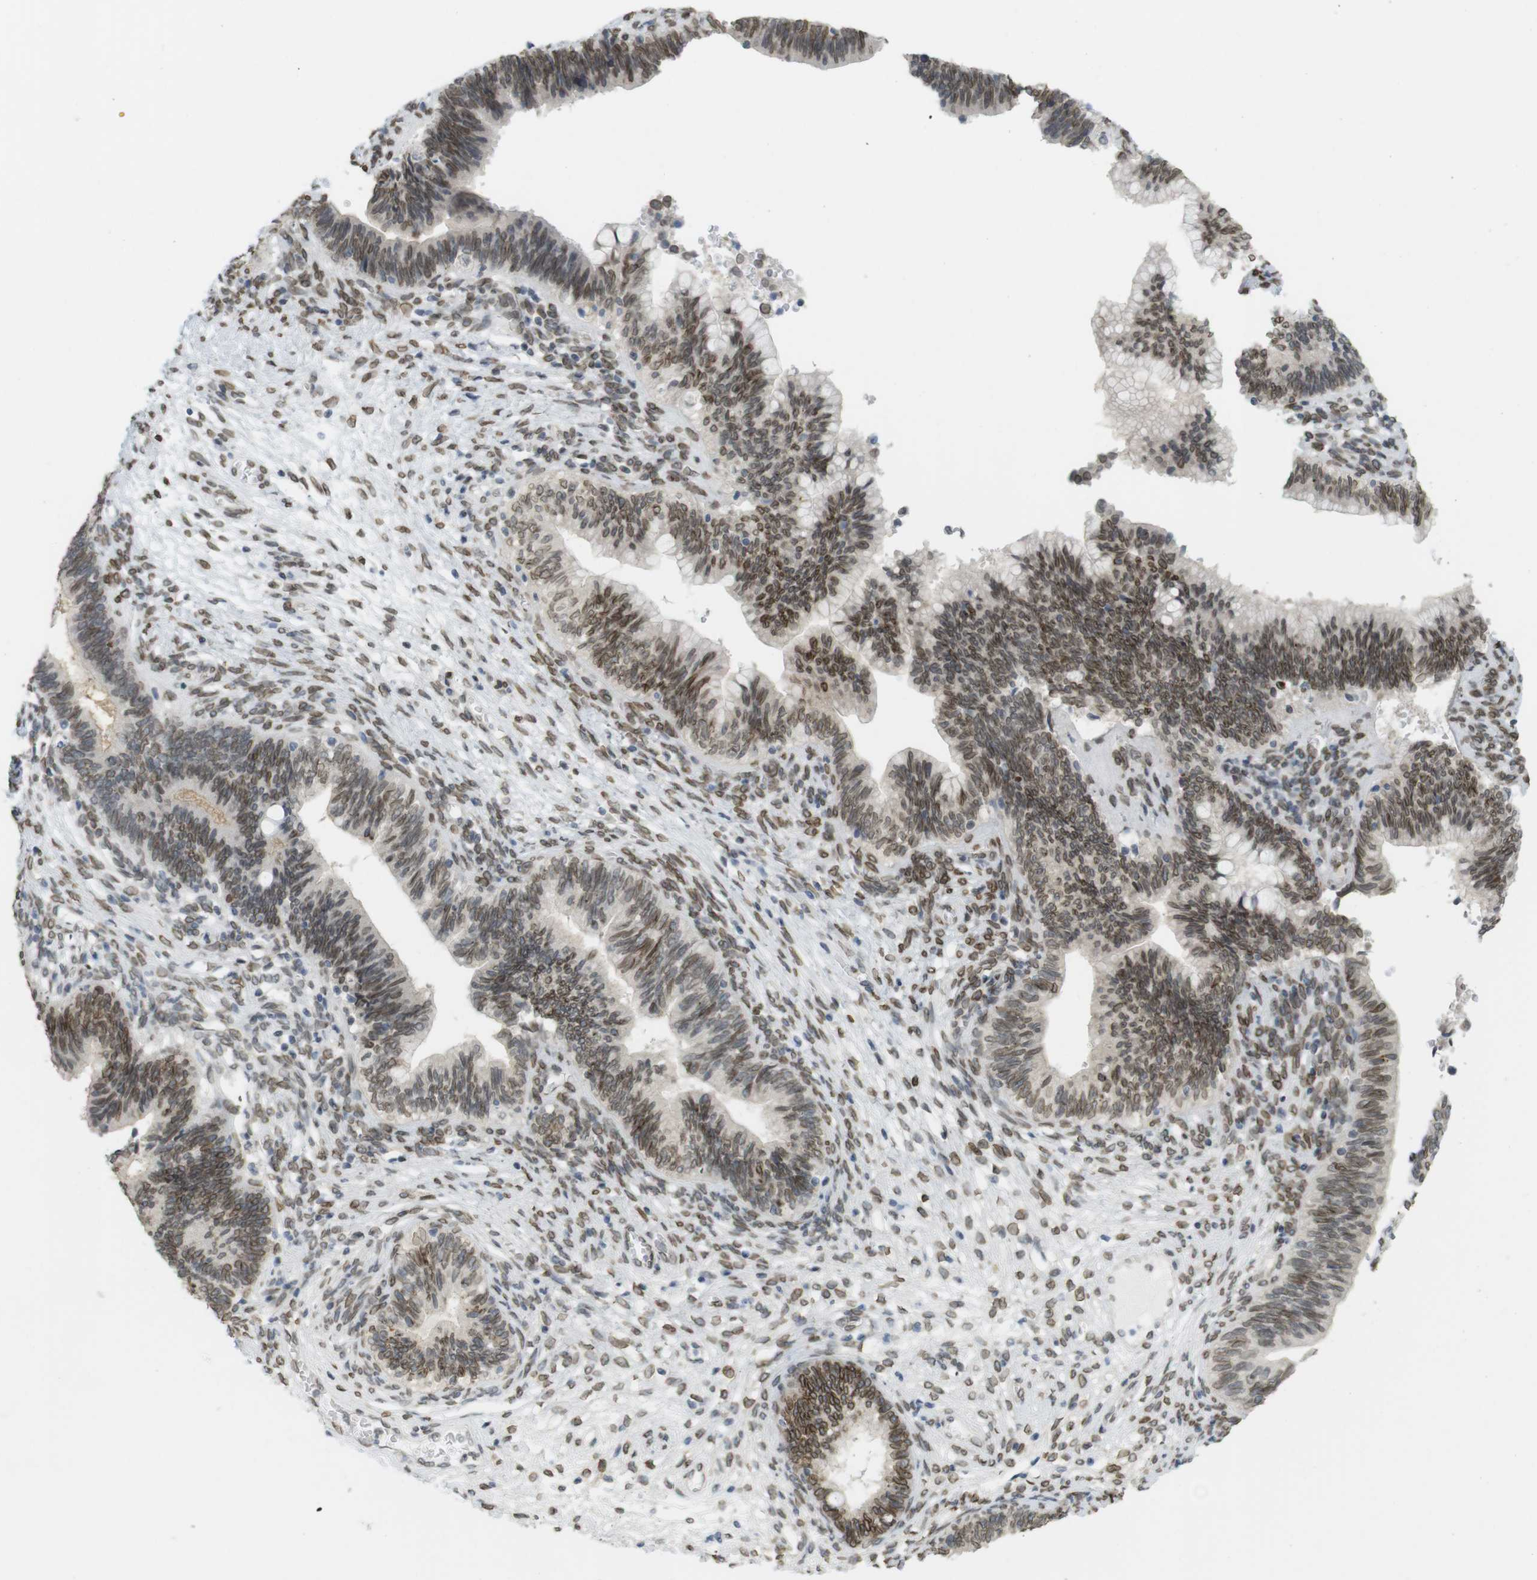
{"staining": {"intensity": "strong", "quantity": ">75%", "location": "cytoplasmic/membranous,nuclear"}, "tissue": "cervical cancer", "cell_type": "Tumor cells", "image_type": "cancer", "snomed": [{"axis": "morphology", "description": "Adenocarcinoma, NOS"}, {"axis": "topography", "description": "Cervix"}], "caption": "Cervical cancer (adenocarcinoma) stained for a protein (brown) reveals strong cytoplasmic/membranous and nuclear positive staining in approximately >75% of tumor cells.", "gene": "ARL6IP6", "patient": {"sex": "female", "age": 44}}